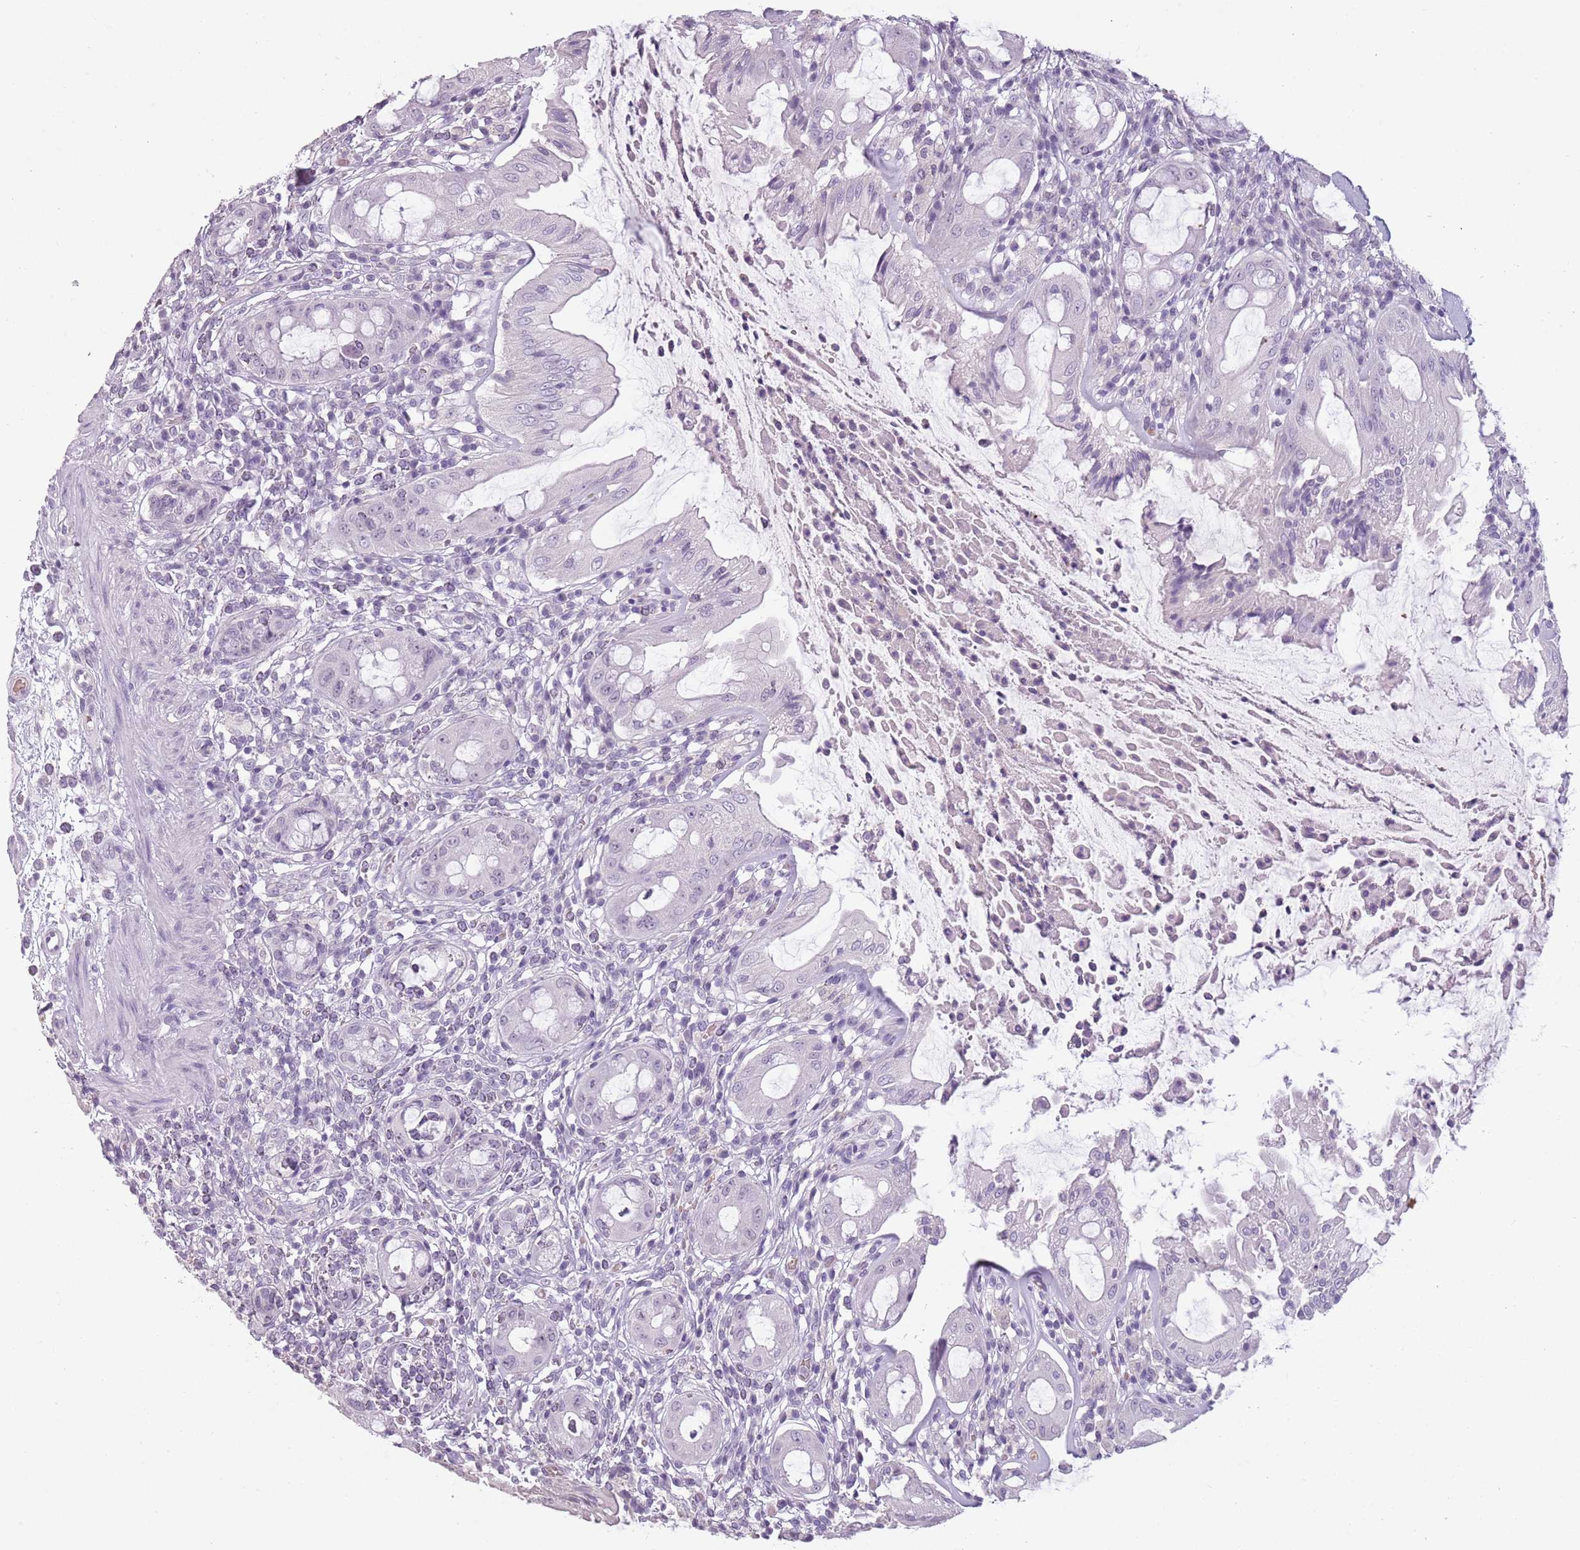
{"staining": {"intensity": "negative", "quantity": "none", "location": "none"}, "tissue": "rectum", "cell_type": "Glandular cells", "image_type": "normal", "snomed": [{"axis": "morphology", "description": "Normal tissue, NOS"}, {"axis": "topography", "description": "Rectum"}], "caption": "IHC of benign human rectum demonstrates no positivity in glandular cells.", "gene": "PIEZO1", "patient": {"sex": "female", "age": 57}}